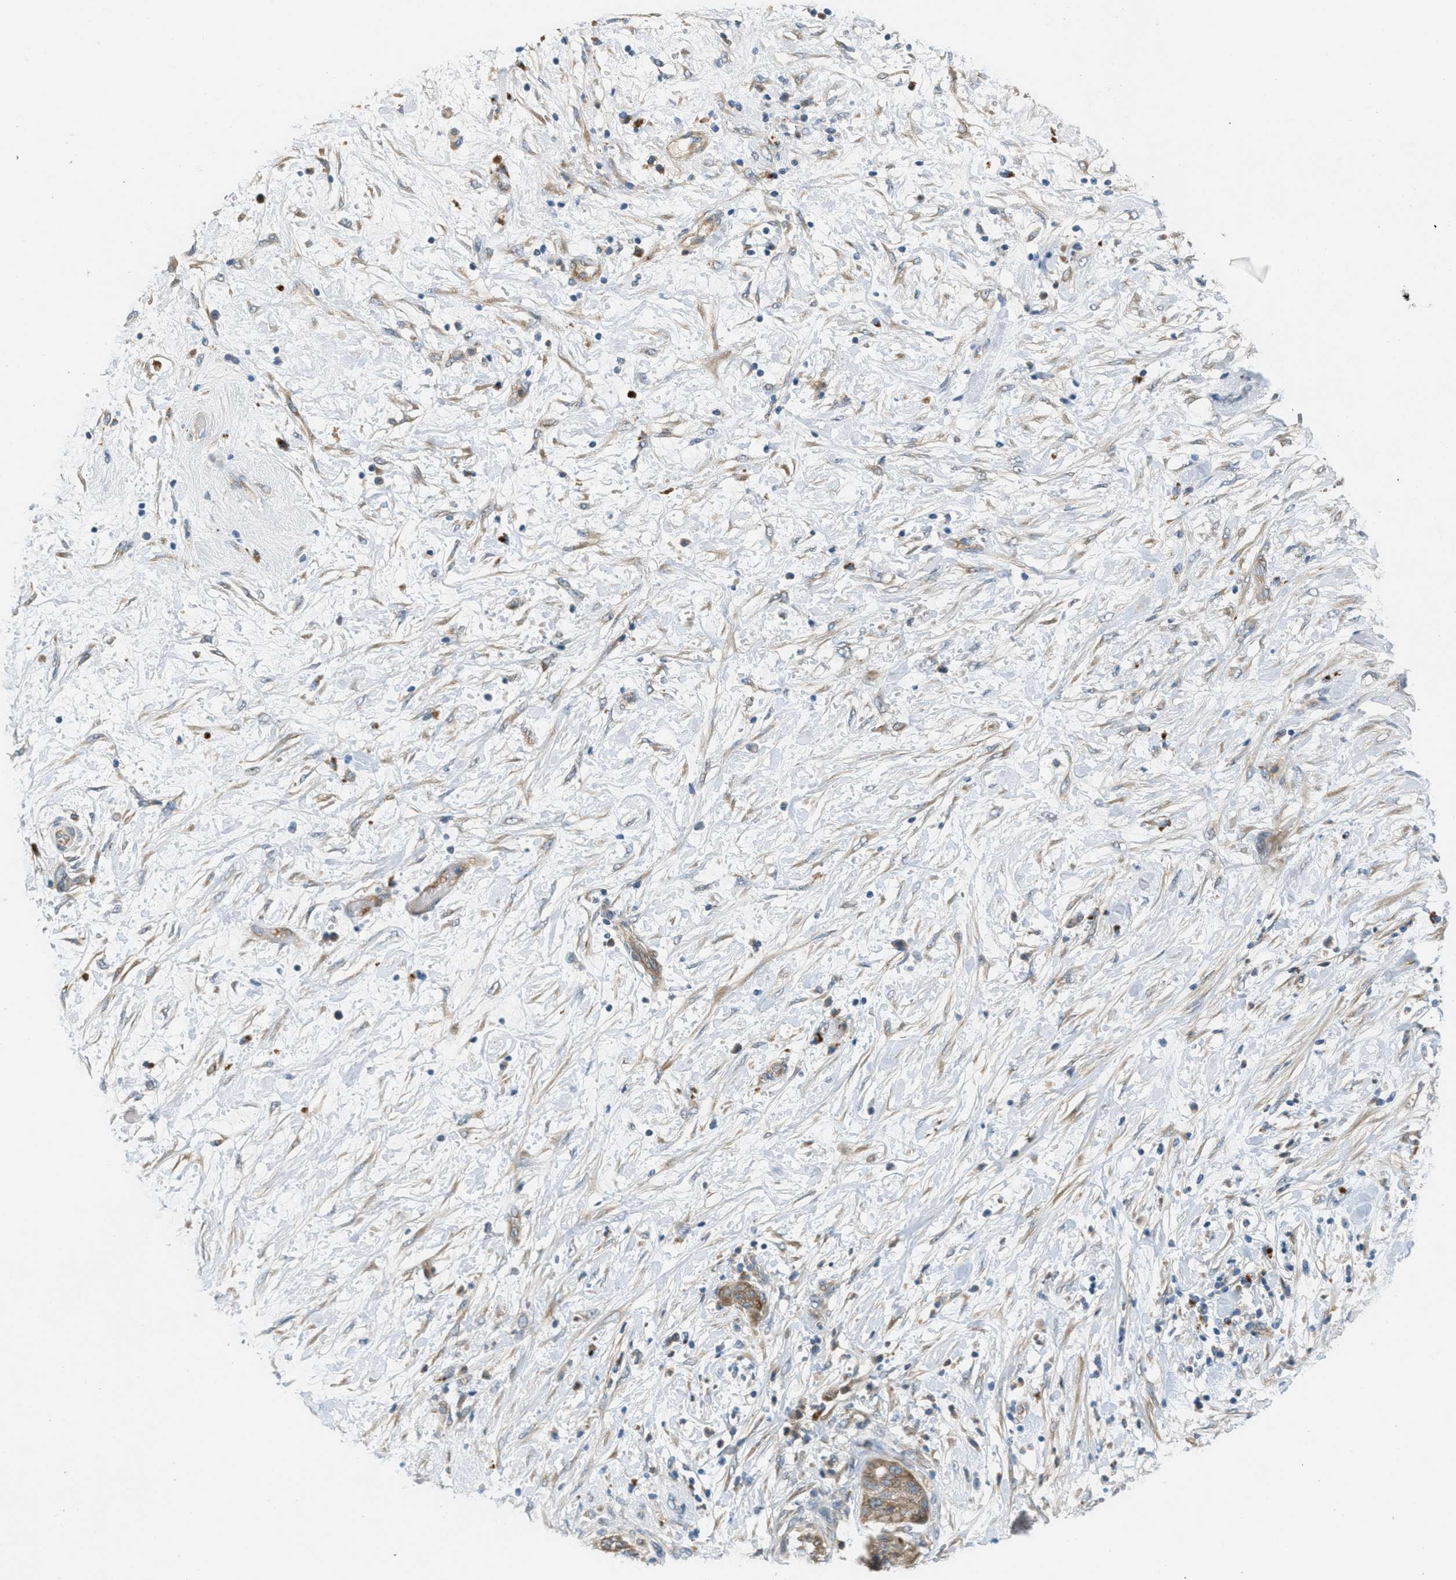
{"staining": {"intensity": "moderate", "quantity": ">75%", "location": "cytoplasmic/membranous"}, "tissue": "pancreatic cancer", "cell_type": "Tumor cells", "image_type": "cancer", "snomed": [{"axis": "morphology", "description": "Adenocarcinoma, NOS"}, {"axis": "topography", "description": "Pancreas"}], "caption": "Human adenocarcinoma (pancreatic) stained with a brown dye displays moderate cytoplasmic/membranous positive staining in approximately >75% of tumor cells.", "gene": "ADCY6", "patient": {"sex": "female", "age": 78}}